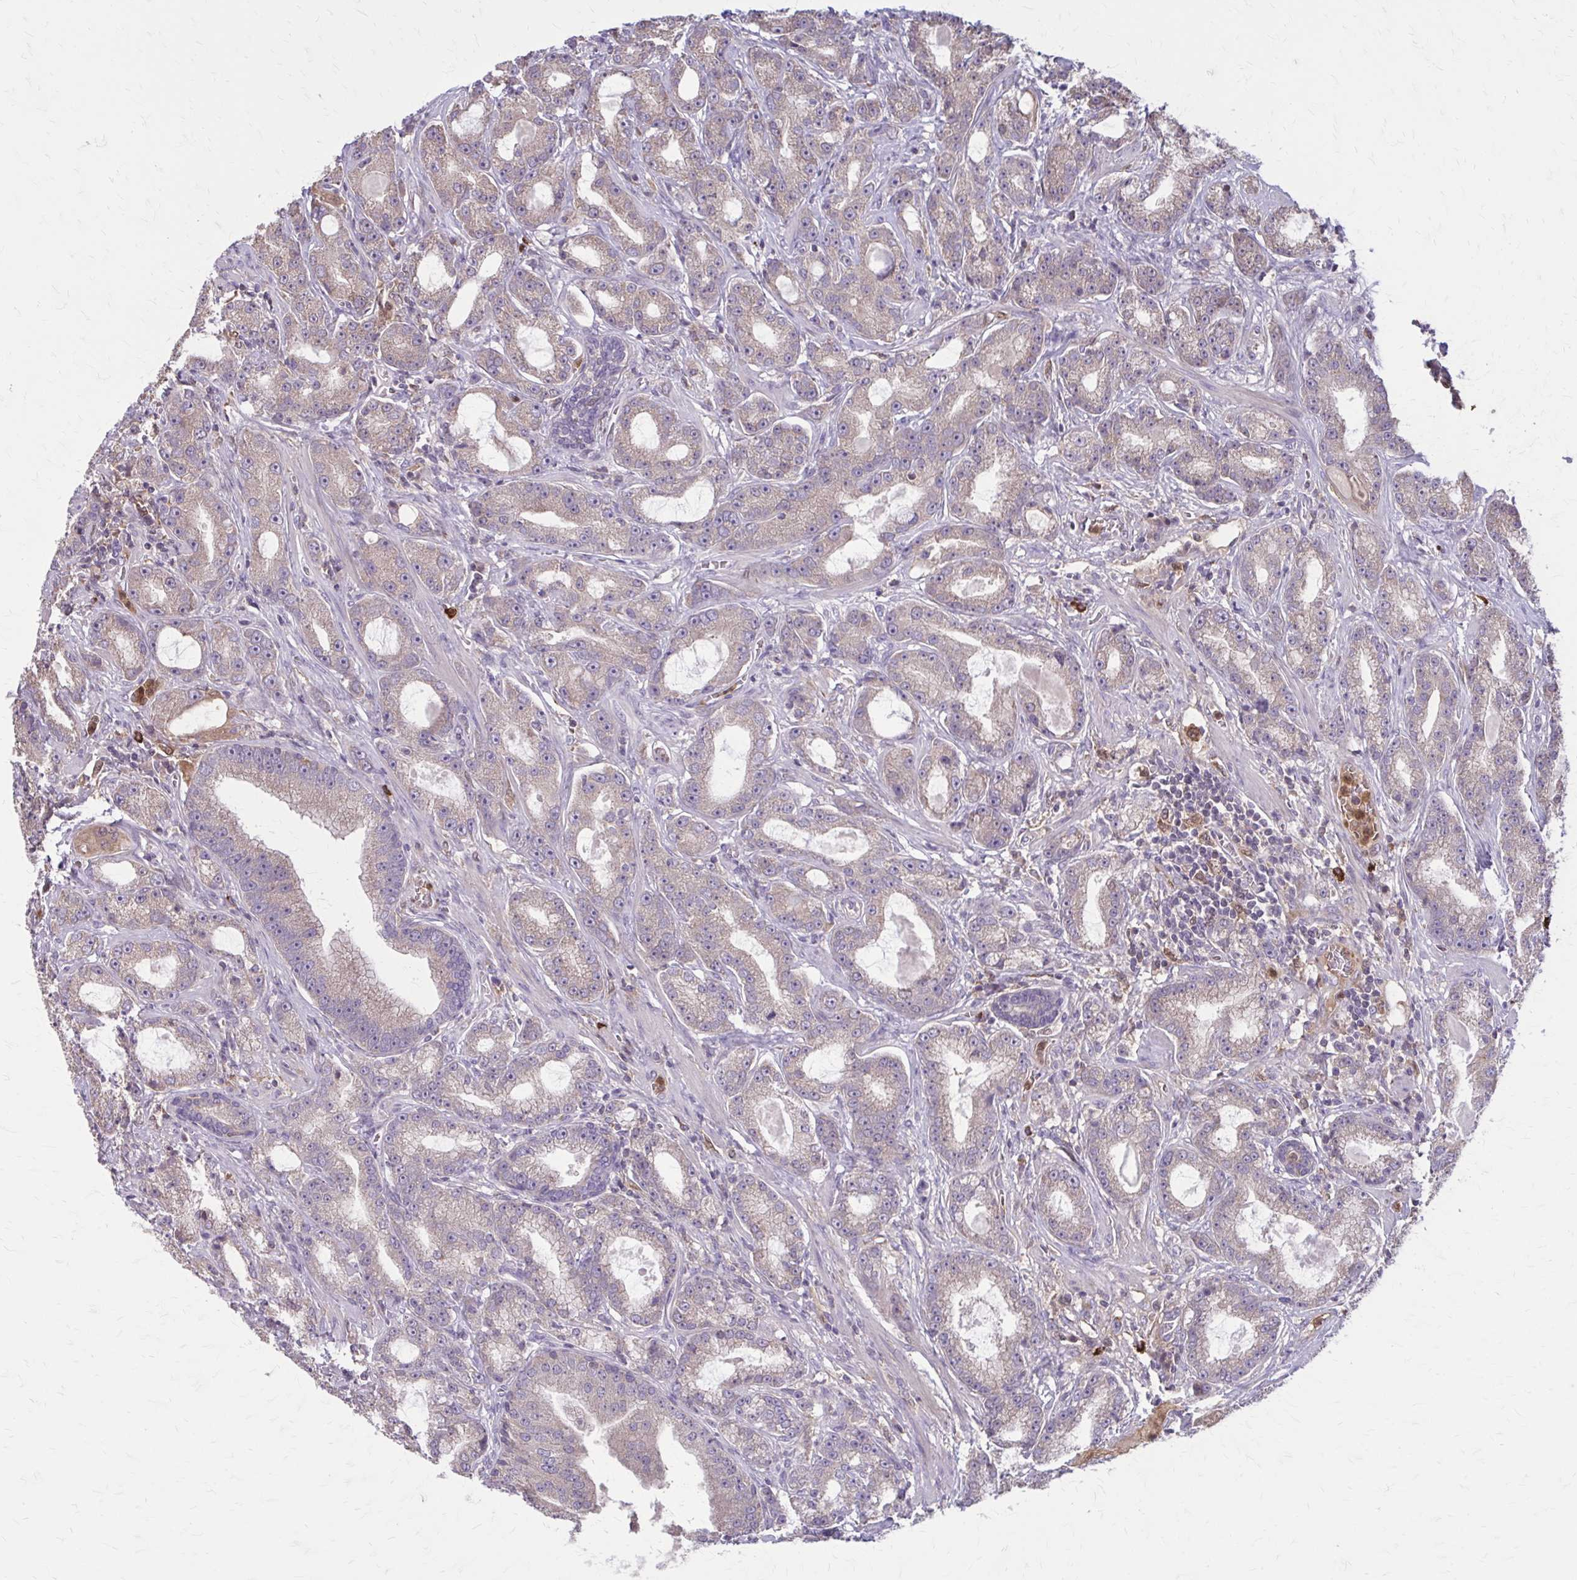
{"staining": {"intensity": "weak", "quantity": "<25%", "location": "cytoplasmic/membranous"}, "tissue": "prostate cancer", "cell_type": "Tumor cells", "image_type": "cancer", "snomed": [{"axis": "morphology", "description": "Adenocarcinoma, High grade"}, {"axis": "topography", "description": "Prostate"}], "caption": "The histopathology image shows no staining of tumor cells in adenocarcinoma (high-grade) (prostate).", "gene": "NRBF2", "patient": {"sex": "male", "age": 65}}